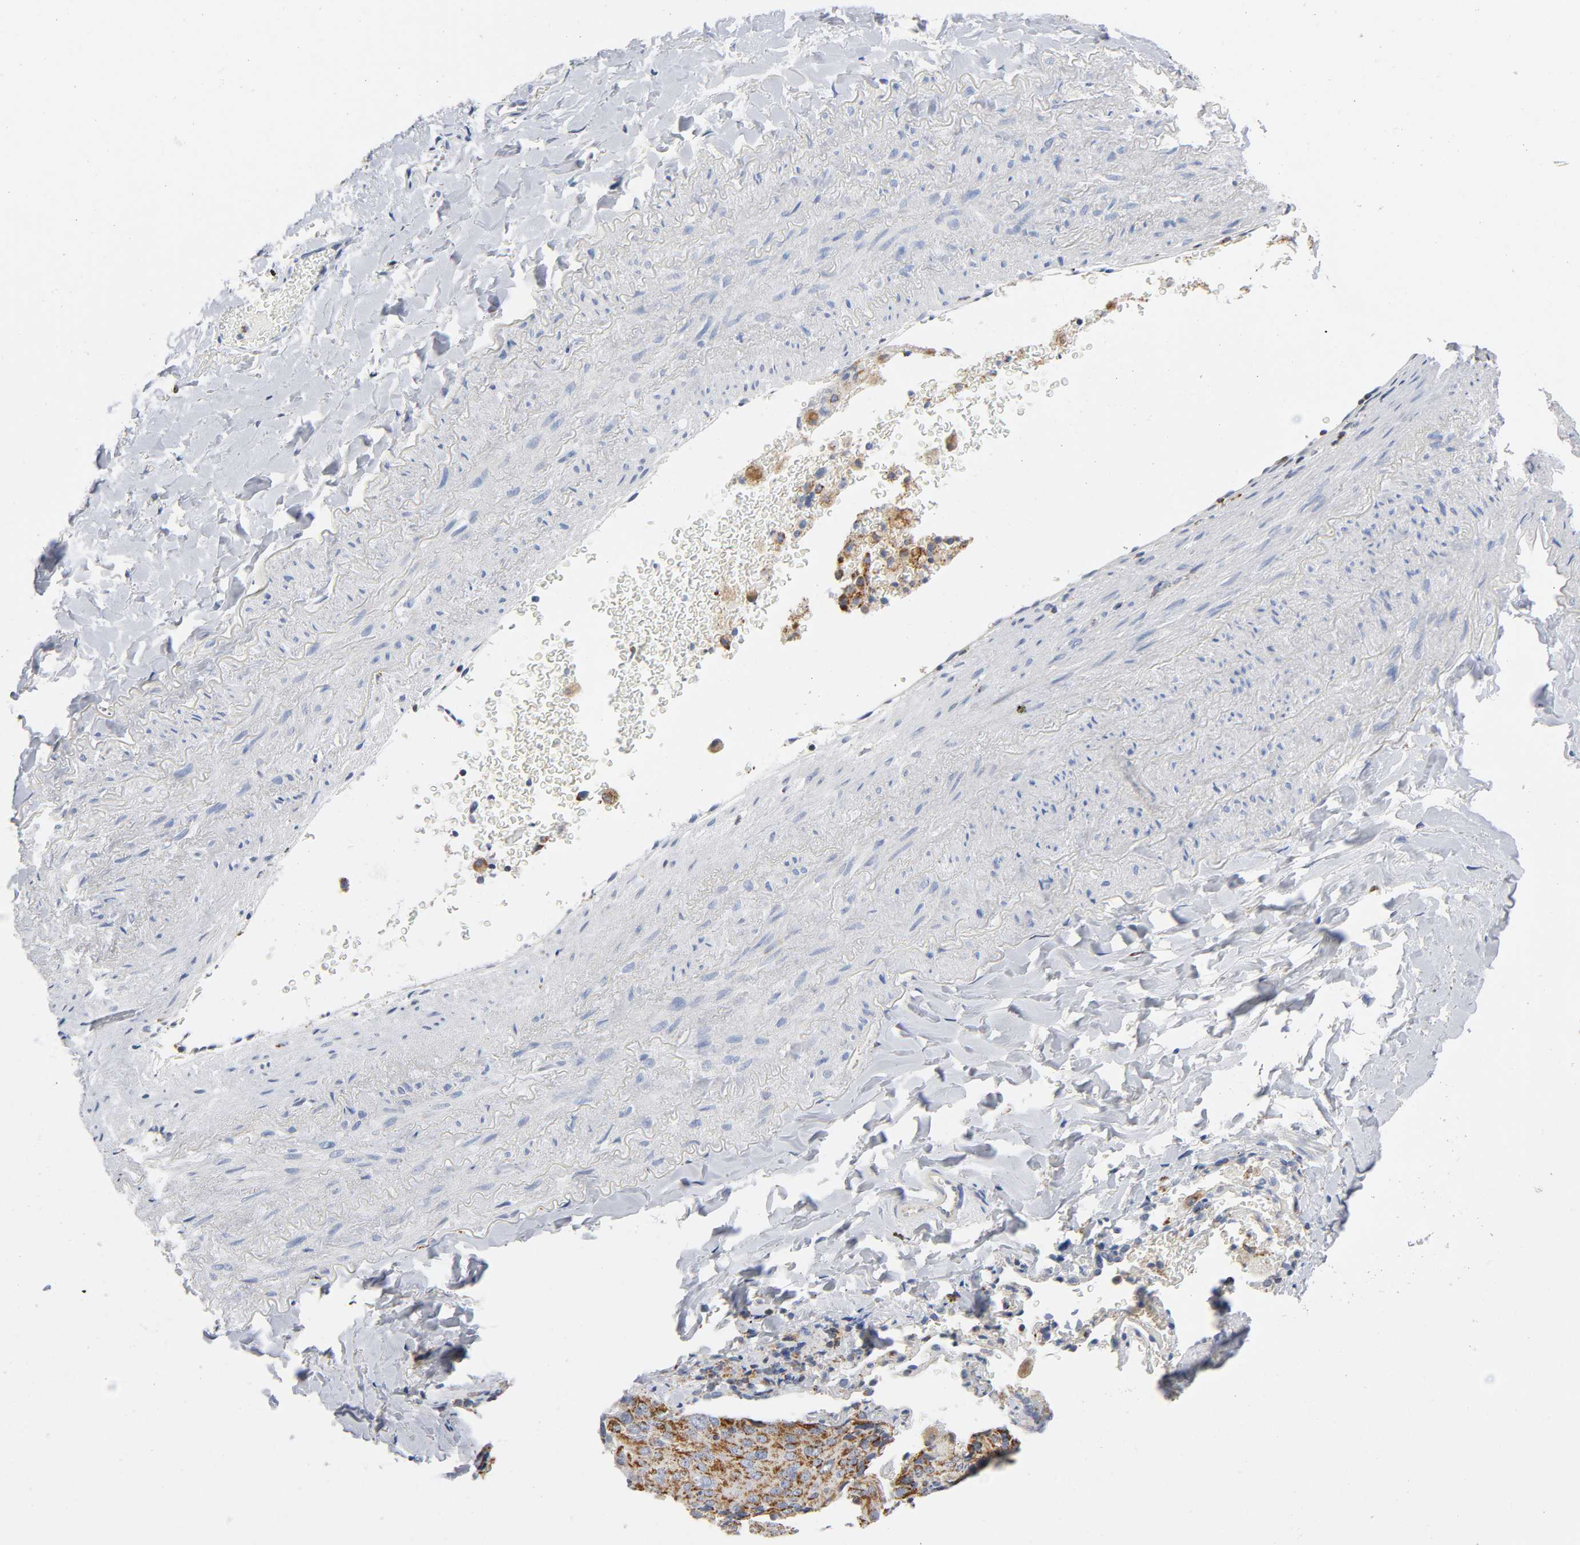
{"staining": {"intensity": "strong", "quantity": ">75%", "location": "cytoplasmic/membranous"}, "tissue": "lung cancer", "cell_type": "Tumor cells", "image_type": "cancer", "snomed": [{"axis": "morphology", "description": "Squamous cell carcinoma, NOS"}, {"axis": "topography", "description": "Lung"}], "caption": "Immunohistochemical staining of human lung cancer (squamous cell carcinoma) exhibits high levels of strong cytoplasmic/membranous protein positivity in about >75% of tumor cells.", "gene": "BAK1", "patient": {"sex": "male", "age": 54}}